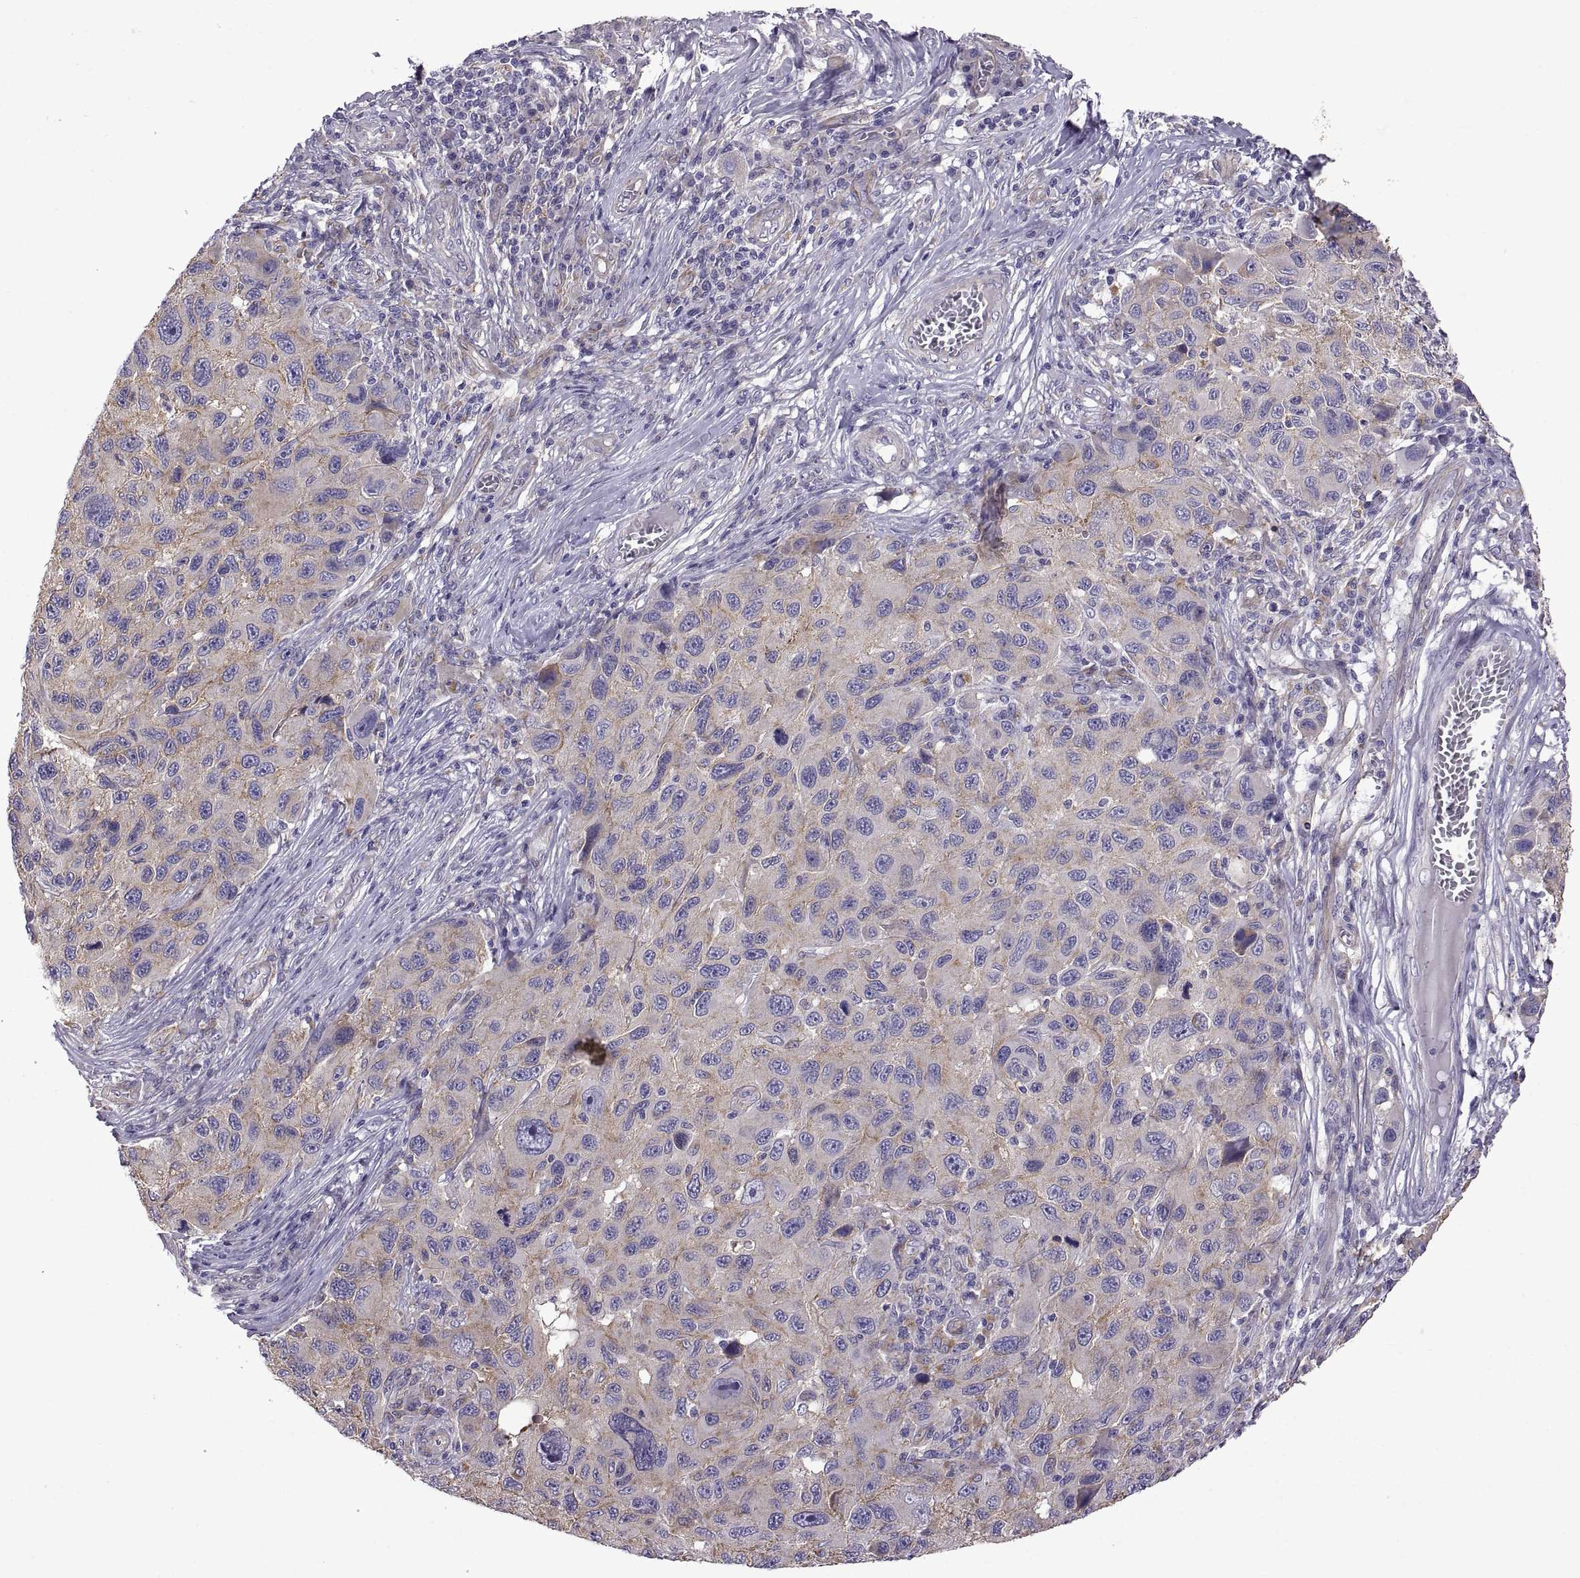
{"staining": {"intensity": "weak", "quantity": "25%-75%", "location": "cytoplasmic/membranous"}, "tissue": "melanoma", "cell_type": "Tumor cells", "image_type": "cancer", "snomed": [{"axis": "morphology", "description": "Malignant melanoma, NOS"}, {"axis": "topography", "description": "Skin"}], "caption": "Protein staining of melanoma tissue demonstrates weak cytoplasmic/membranous positivity in approximately 25%-75% of tumor cells. (DAB (3,3'-diaminobenzidine) IHC, brown staining for protein, blue staining for nuclei).", "gene": "ARSL", "patient": {"sex": "male", "age": 53}}